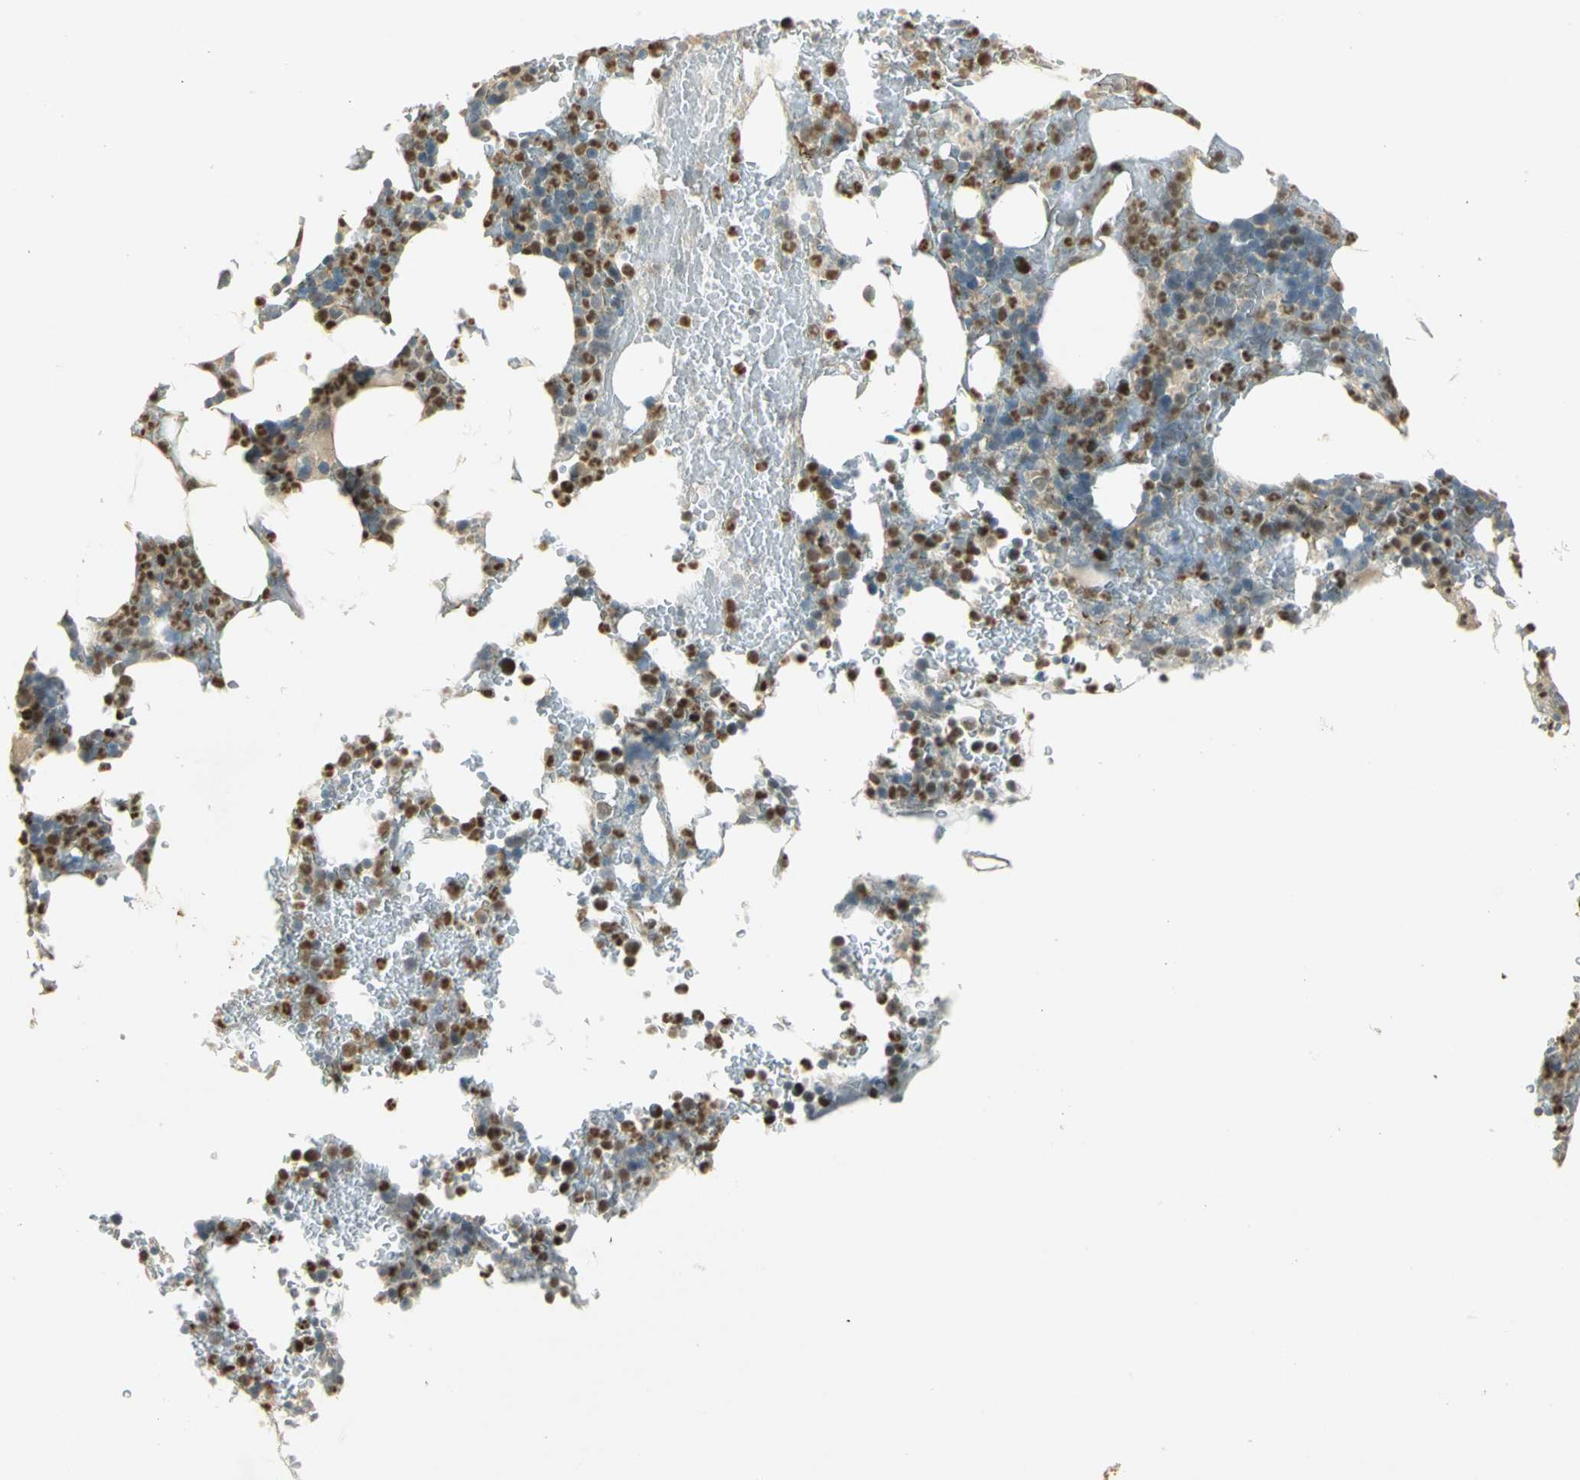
{"staining": {"intensity": "strong", "quantity": "25%-75%", "location": "nuclear"}, "tissue": "bone marrow", "cell_type": "Hematopoietic cells", "image_type": "normal", "snomed": [{"axis": "morphology", "description": "Normal tissue, NOS"}, {"axis": "topography", "description": "Bone marrow"}], "caption": "Hematopoietic cells show strong nuclear positivity in about 25%-75% of cells in unremarkable bone marrow.", "gene": "BIRC2", "patient": {"sex": "female", "age": 66}}